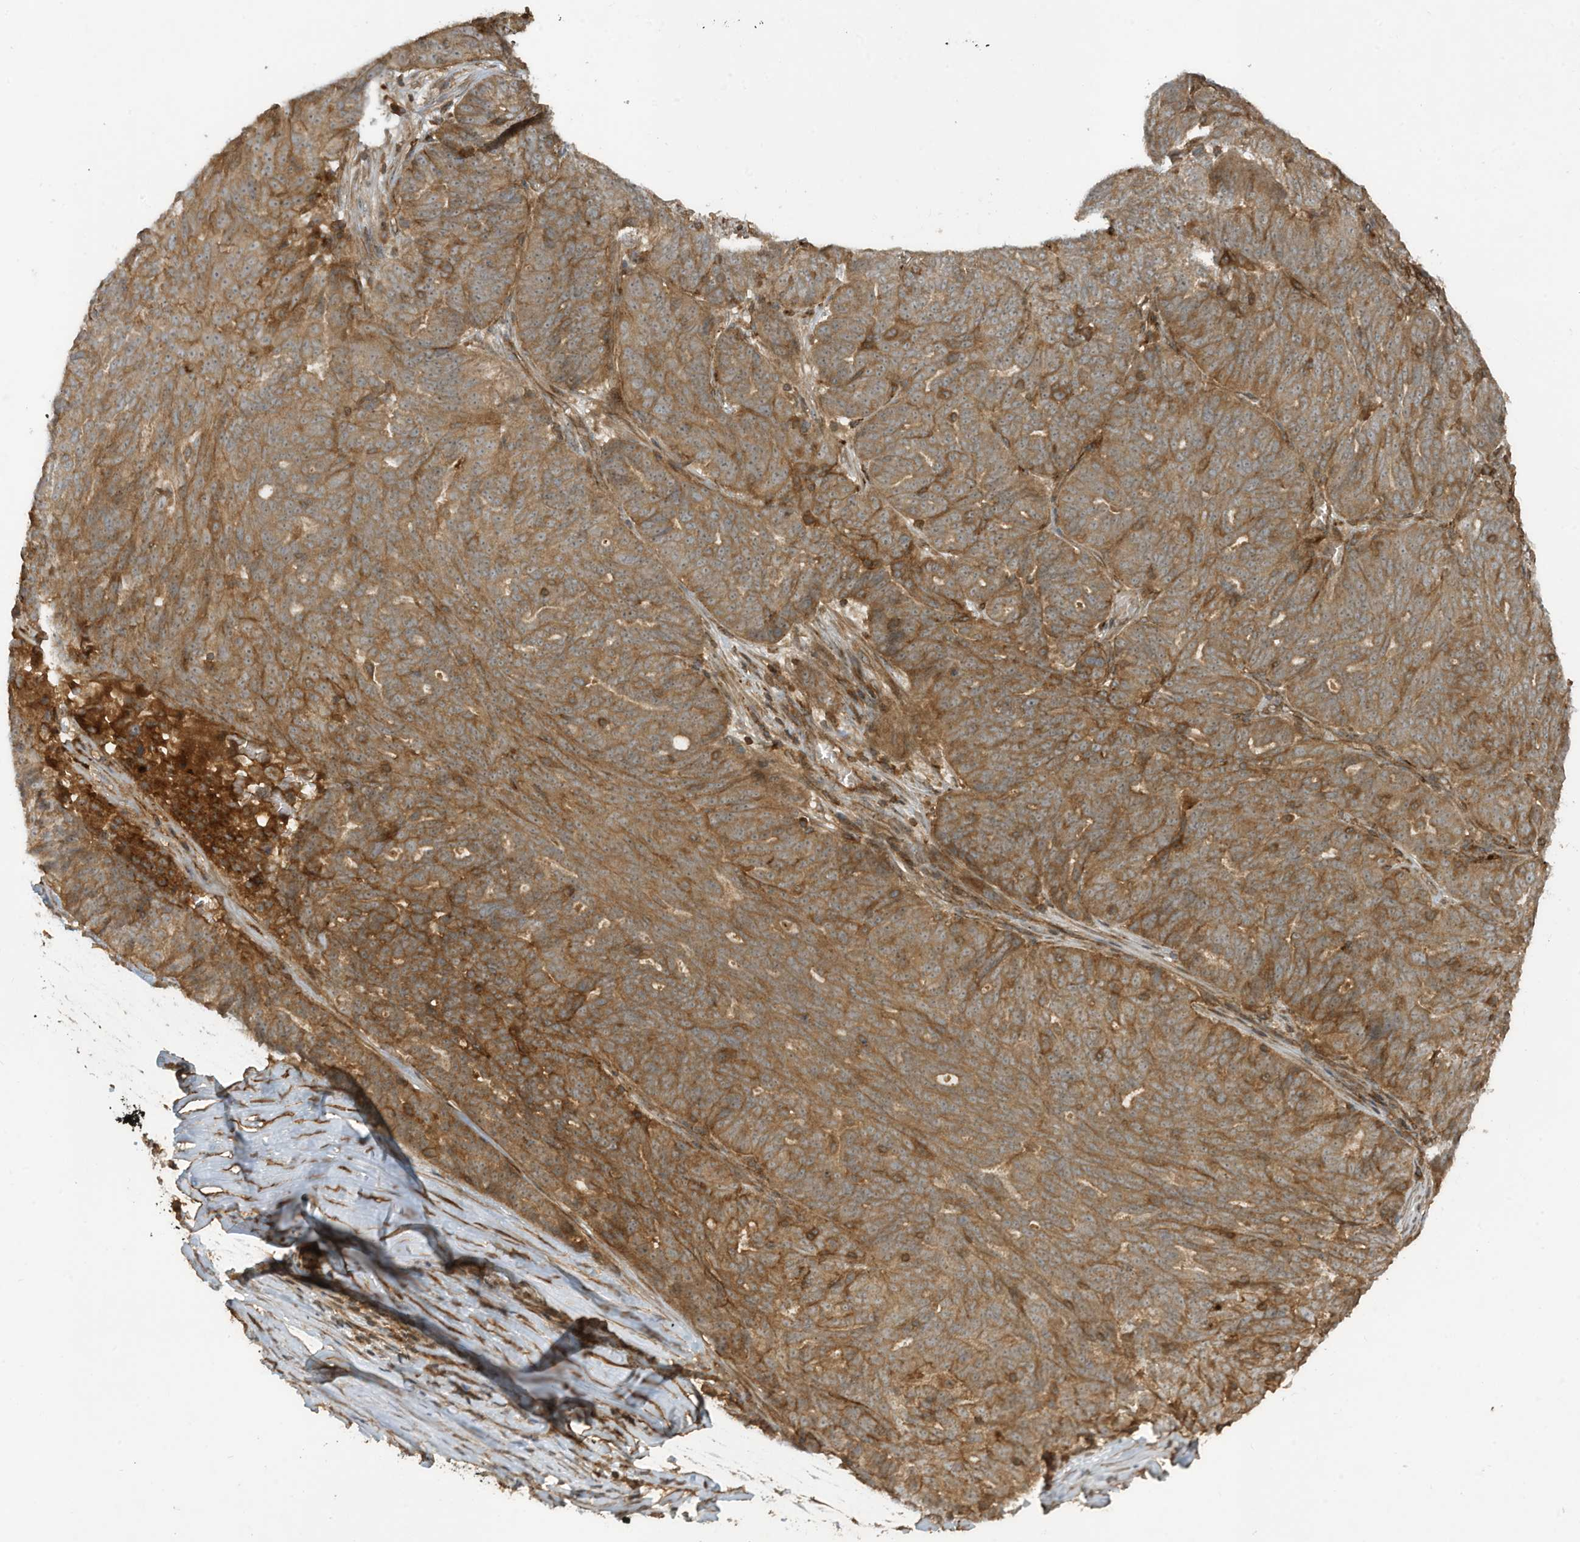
{"staining": {"intensity": "moderate", "quantity": ">75%", "location": "cytoplasmic/membranous"}, "tissue": "ovarian cancer", "cell_type": "Tumor cells", "image_type": "cancer", "snomed": [{"axis": "morphology", "description": "Cystadenocarcinoma, serous, NOS"}, {"axis": "topography", "description": "Ovary"}], "caption": "Ovarian cancer (serous cystadenocarcinoma) stained with DAB immunohistochemistry displays medium levels of moderate cytoplasmic/membranous positivity in approximately >75% of tumor cells.", "gene": "DDIT4", "patient": {"sex": "female", "age": 59}}